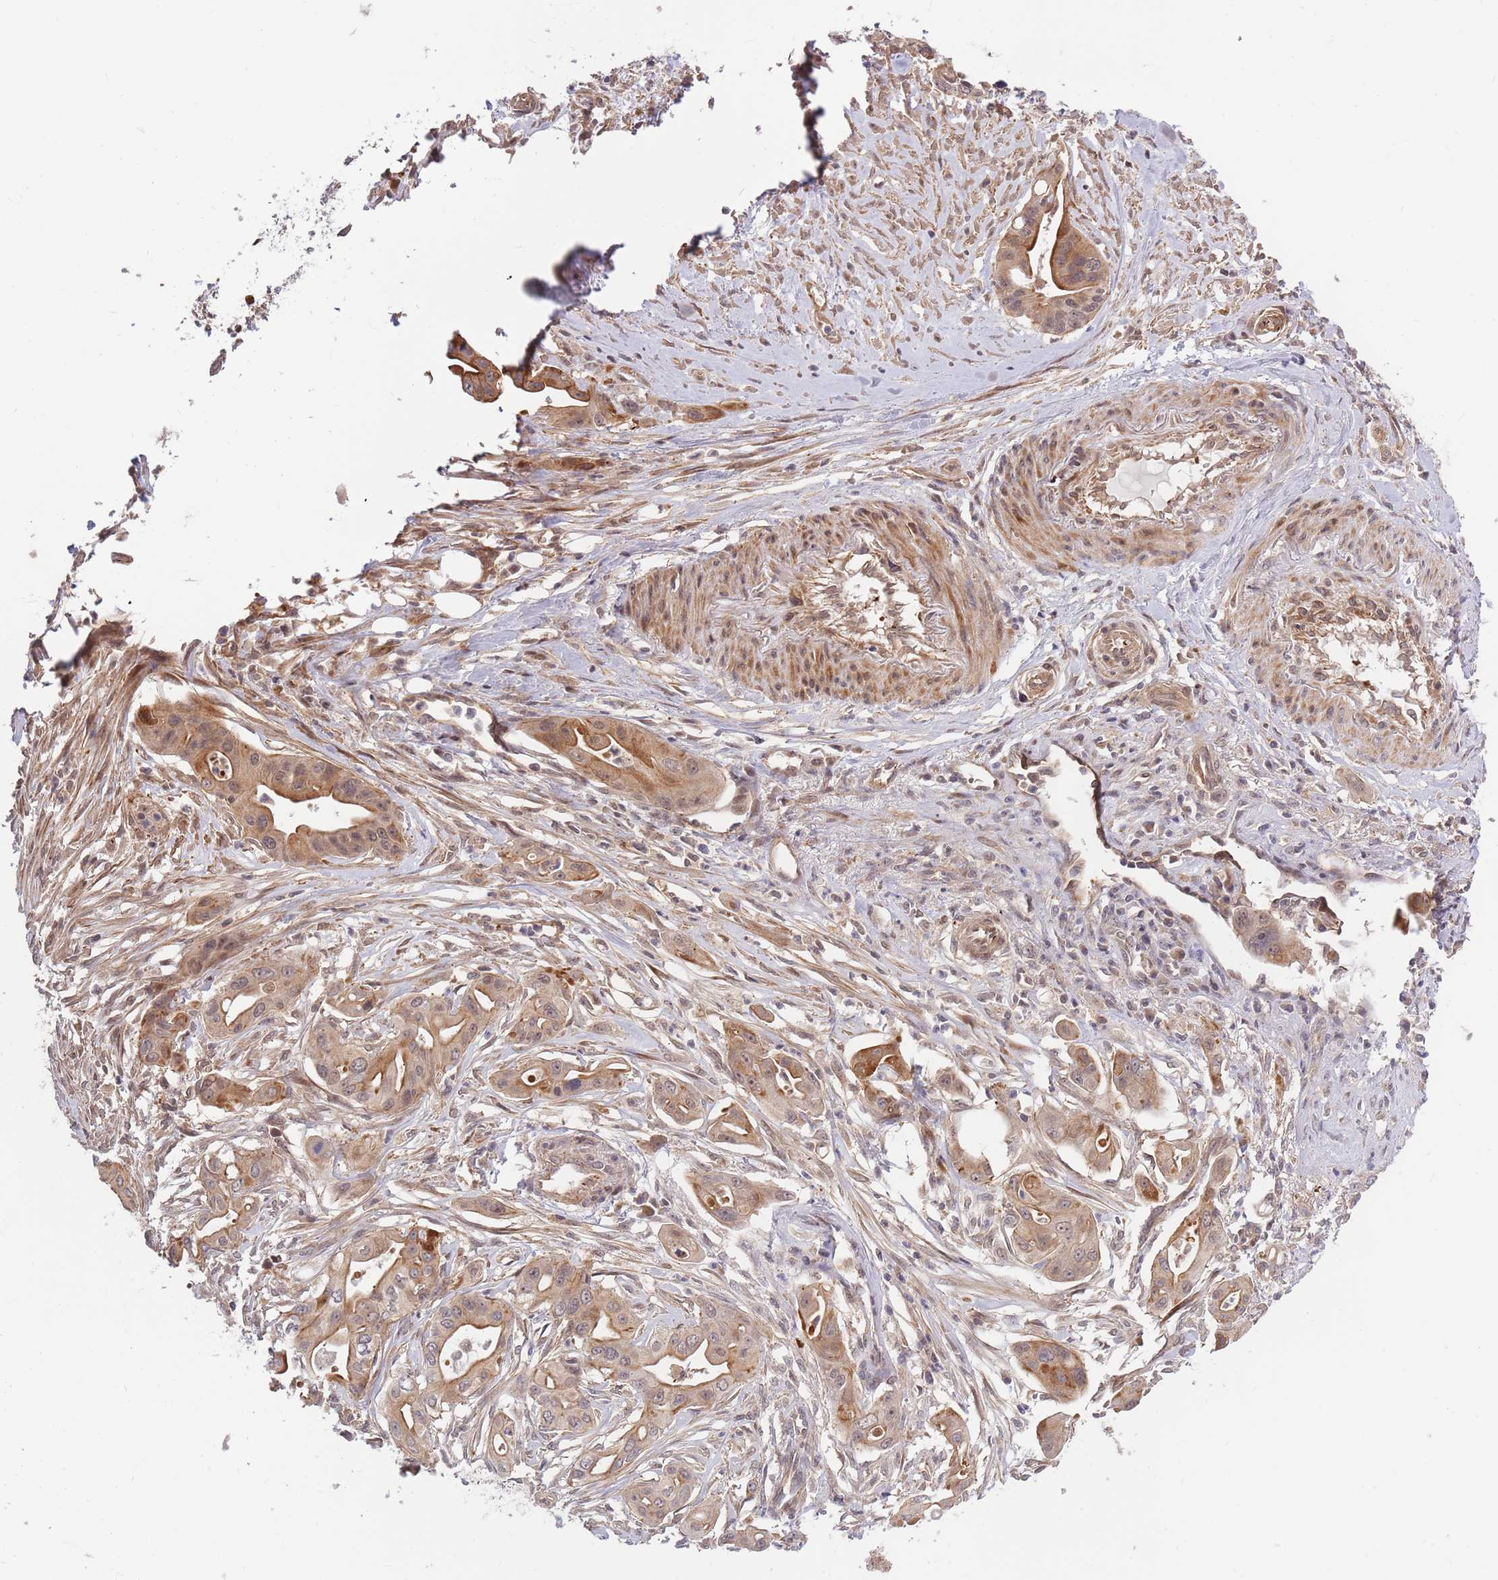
{"staining": {"intensity": "moderate", "quantity": "<25%", "location": "cytoplasmic/membranous"}, "tissue": "ovarian cancer", "cell_type": "Tumor cells", "image_type": "cancer", "snomed": [{"axis": "morphology", "description": "Cystadenocarcinoma, mucinous, NOS"}, {"axis": "topography", "description": "Ovary"}], "caption": "The immunohistochemical stain highlights moderate cytoplasmic/membranous staining in tumor cells of mucinous cystadenocarcinoma (ovarian) tissue. (DAB IHC, brown staining for protein, blue staining for nuclei).", "gene": "HAUS3", "patient": {"sex": "female", "age": 70}}